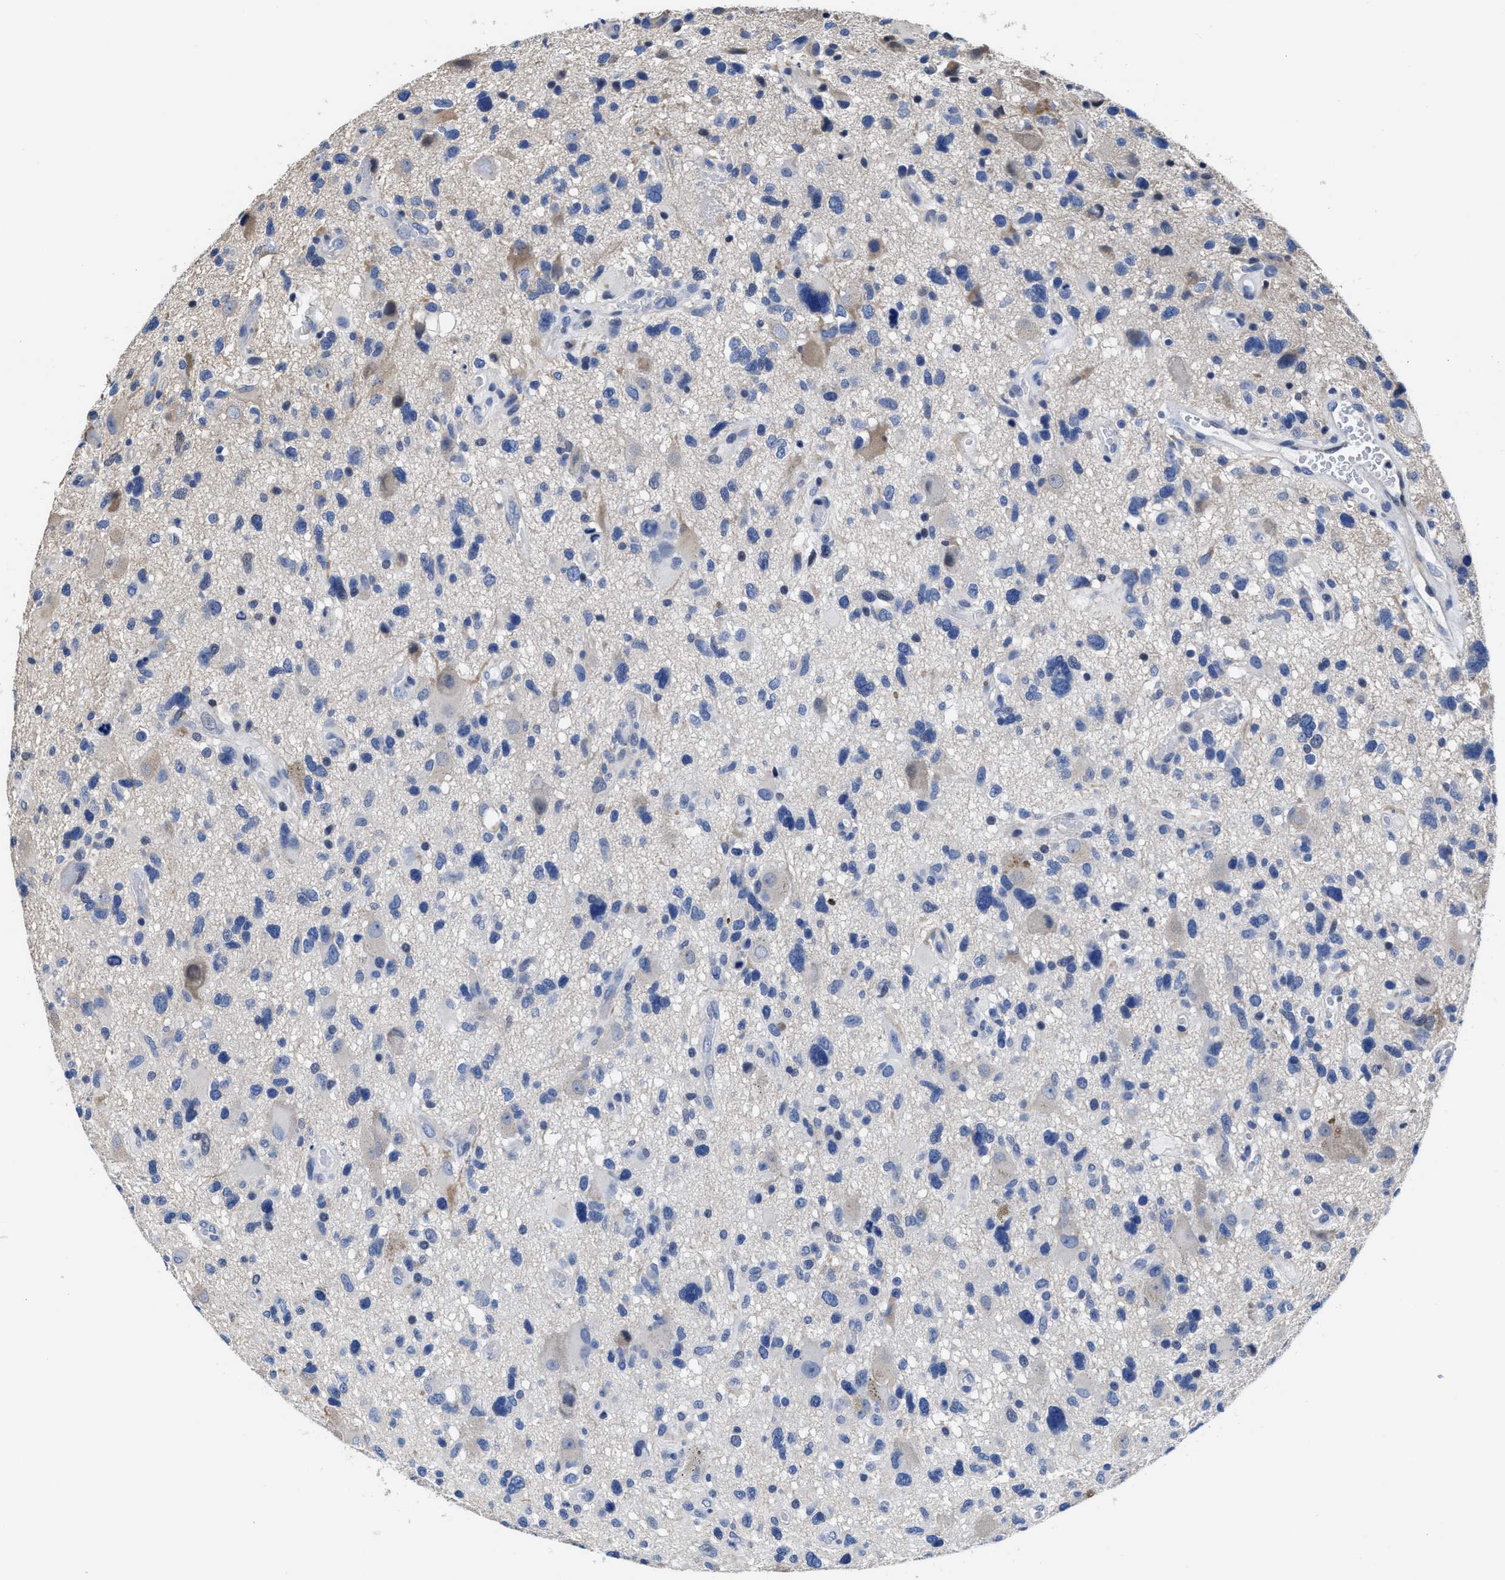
{"staining": {"intensity": "negative", "quantity": "none", "location": "none"}, "tissue": "glioma", "cell_type": "Tumor cells", "image_type": "cancer", "snomed": [{"axis": "morphology", "description": "Glioma, malignant, High grade"}, {"axis": "topography", "description": "Brain"}], "caption": "High magnification brightfield microscopy of glioma stained with DAB (brown) and counterstained with hematoxylin (blue): tumor cells show no significant positivity.", "gene": "HOOK1", "patient": {"sex": "male", "age": 33}}